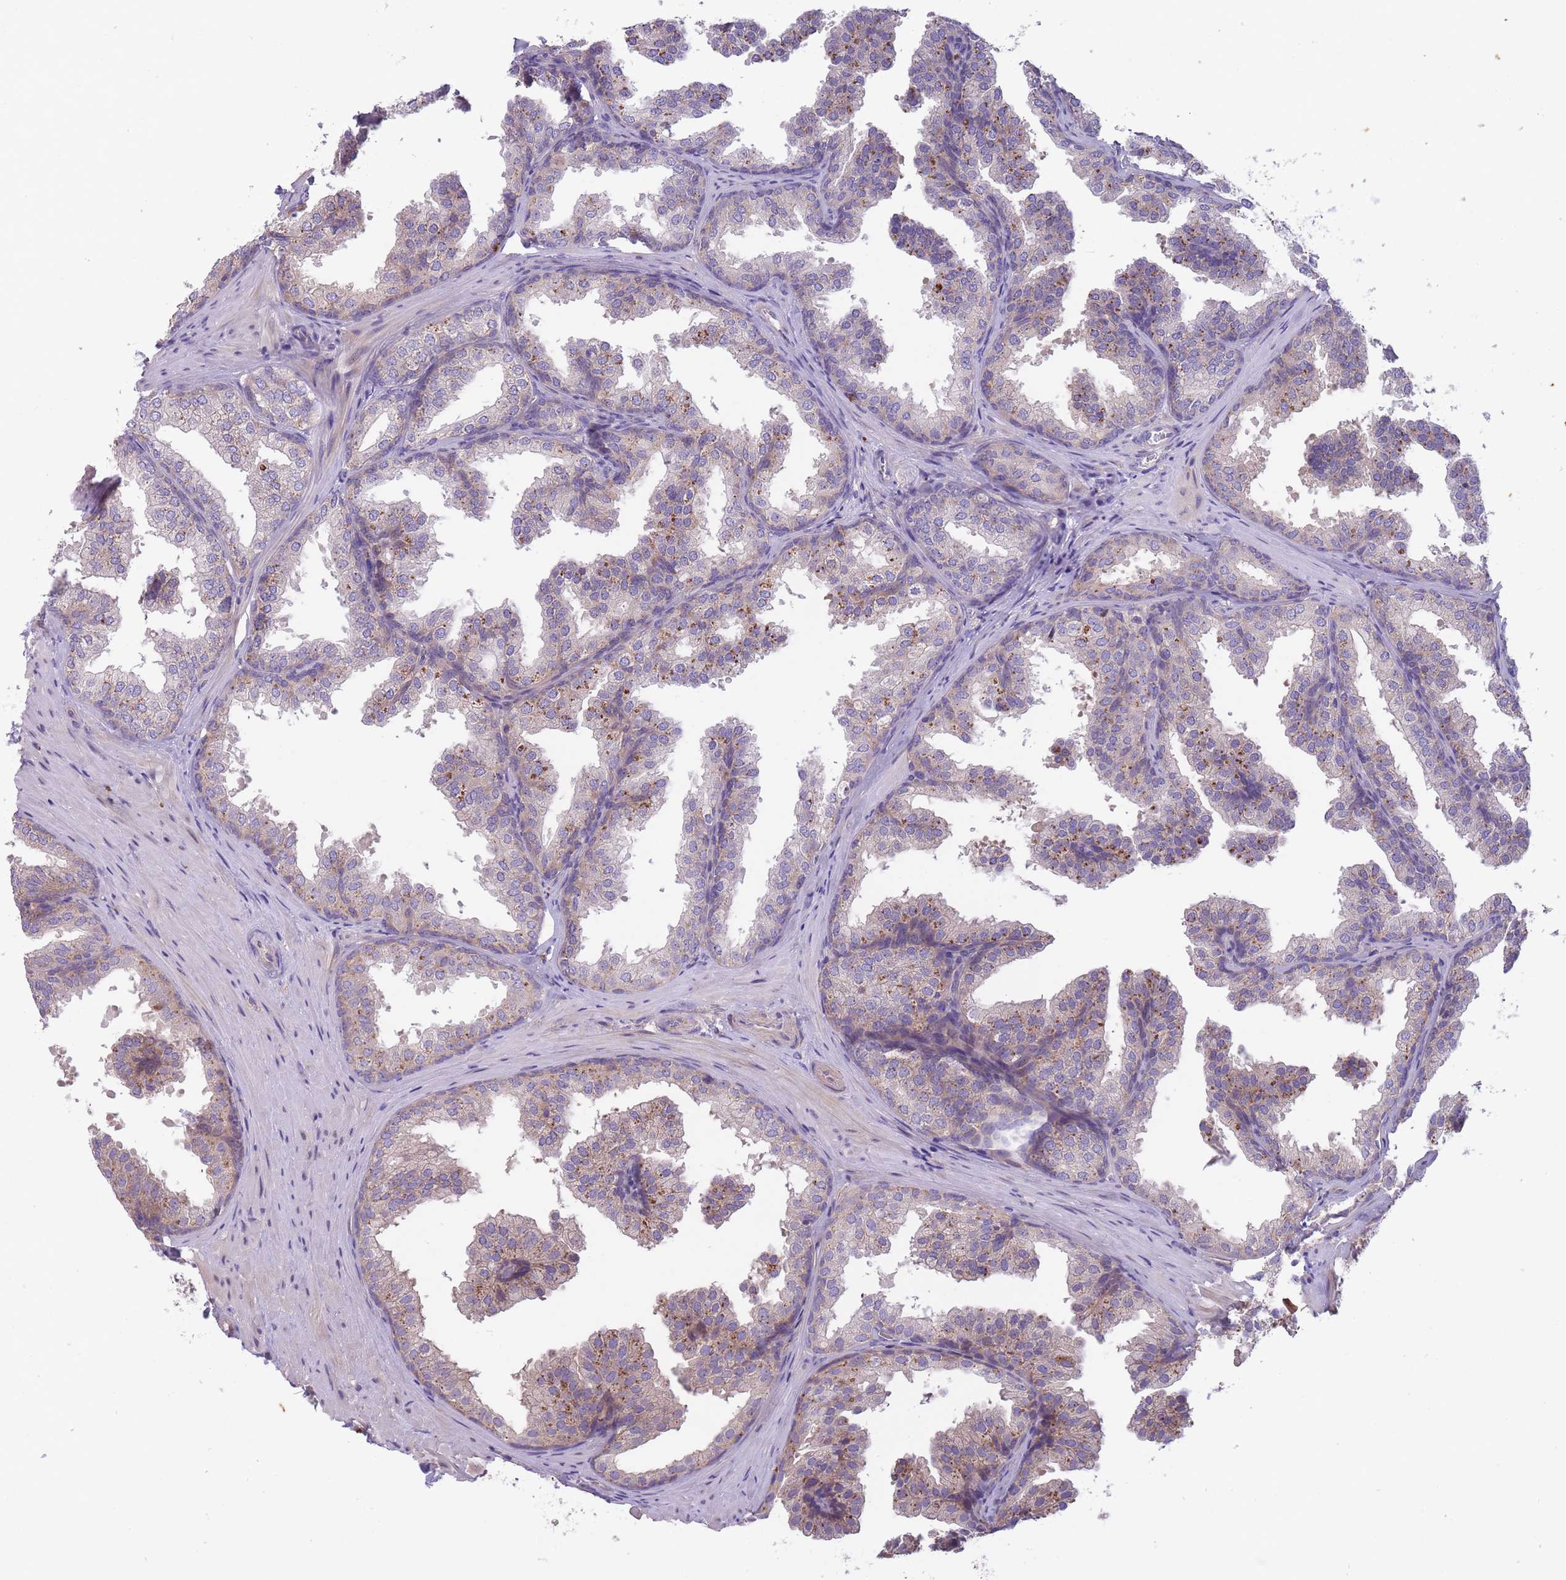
{"staining": {"intensity": "moderate", "quantity": "25%-75%", "location": "cytoplasmic/membranous"}, "tissue": "prostate", "cell_type": "Glandular cells", "image_type": "normal", "snomed": [{"axis": "morphology", "description": "Normal tissue, NOS"}, {"axis": "topography", "description": "Prostate"}], "caption": "The histopathology image demonstrates staining of unremarkable prostate, revealing moderate cytoplasmic/membranous protein expression (brown color) within glandular cells. (DAB = brown stain, brightfield microscopy at high magnification).", "gene": "ITPKC", "patient": {"sex": "male", "age": 37}}